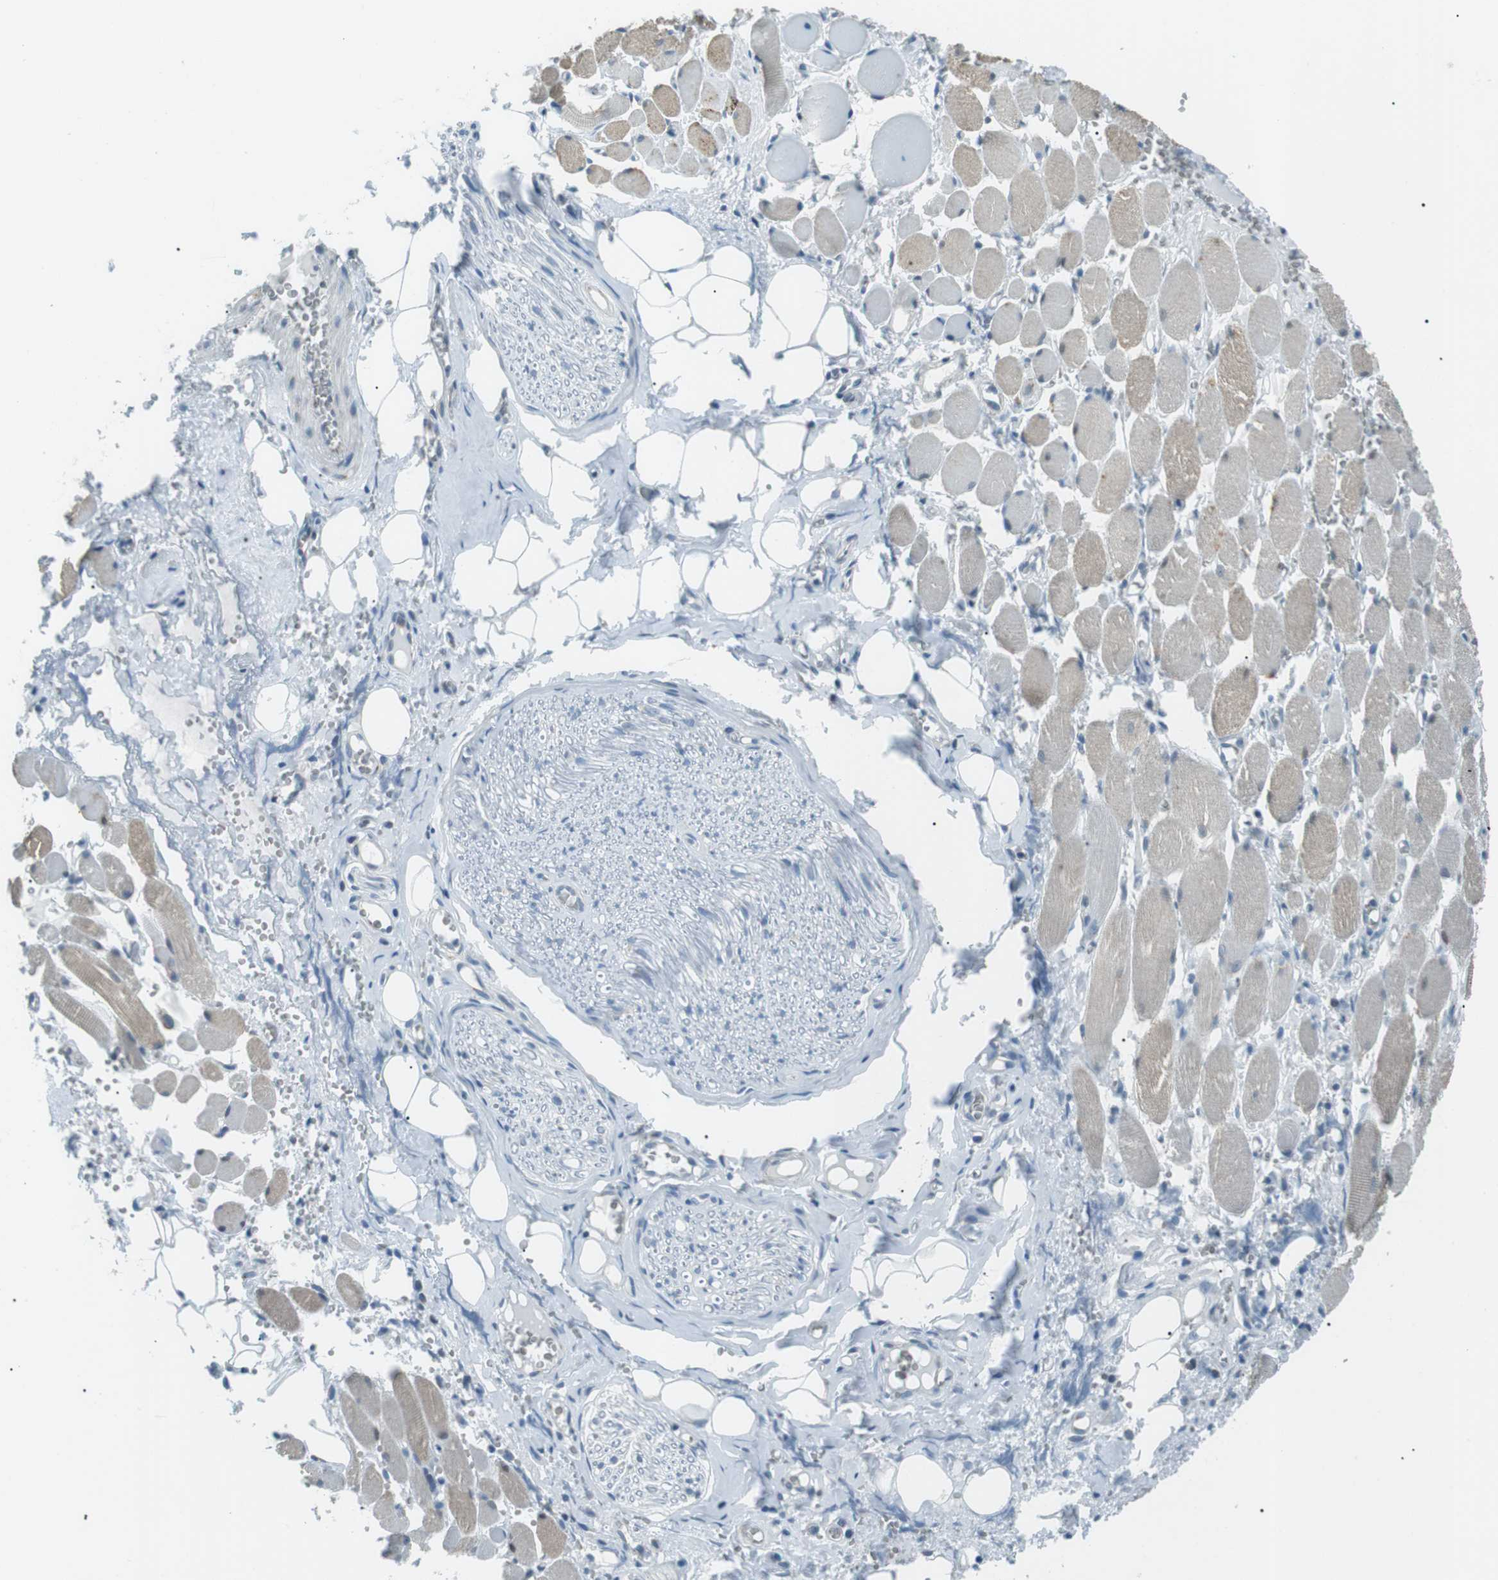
{"staining": {"intensity": "negative", "quantity": "none", "location": "none"}, "tissue": "adipose tissue", "cell_type": "Adipocytes", "image_type": "normal", "snomed": [{"axis": "morphology", "description": "Squamous cell carcinoma, NOS"}, {"axis": "topography", "description": "Oral tissue"}, {"axis": "topography", "description": "Head-Neck"}], "caption": "Immunohistochemistry (IHC) histopathology image of unremarkable human adipose tissue stained for a protein (brown), which displays no expression in adipocytes.", "gene": "ENSG00000289724", "patient": {"sex": "female", "age": 50}}